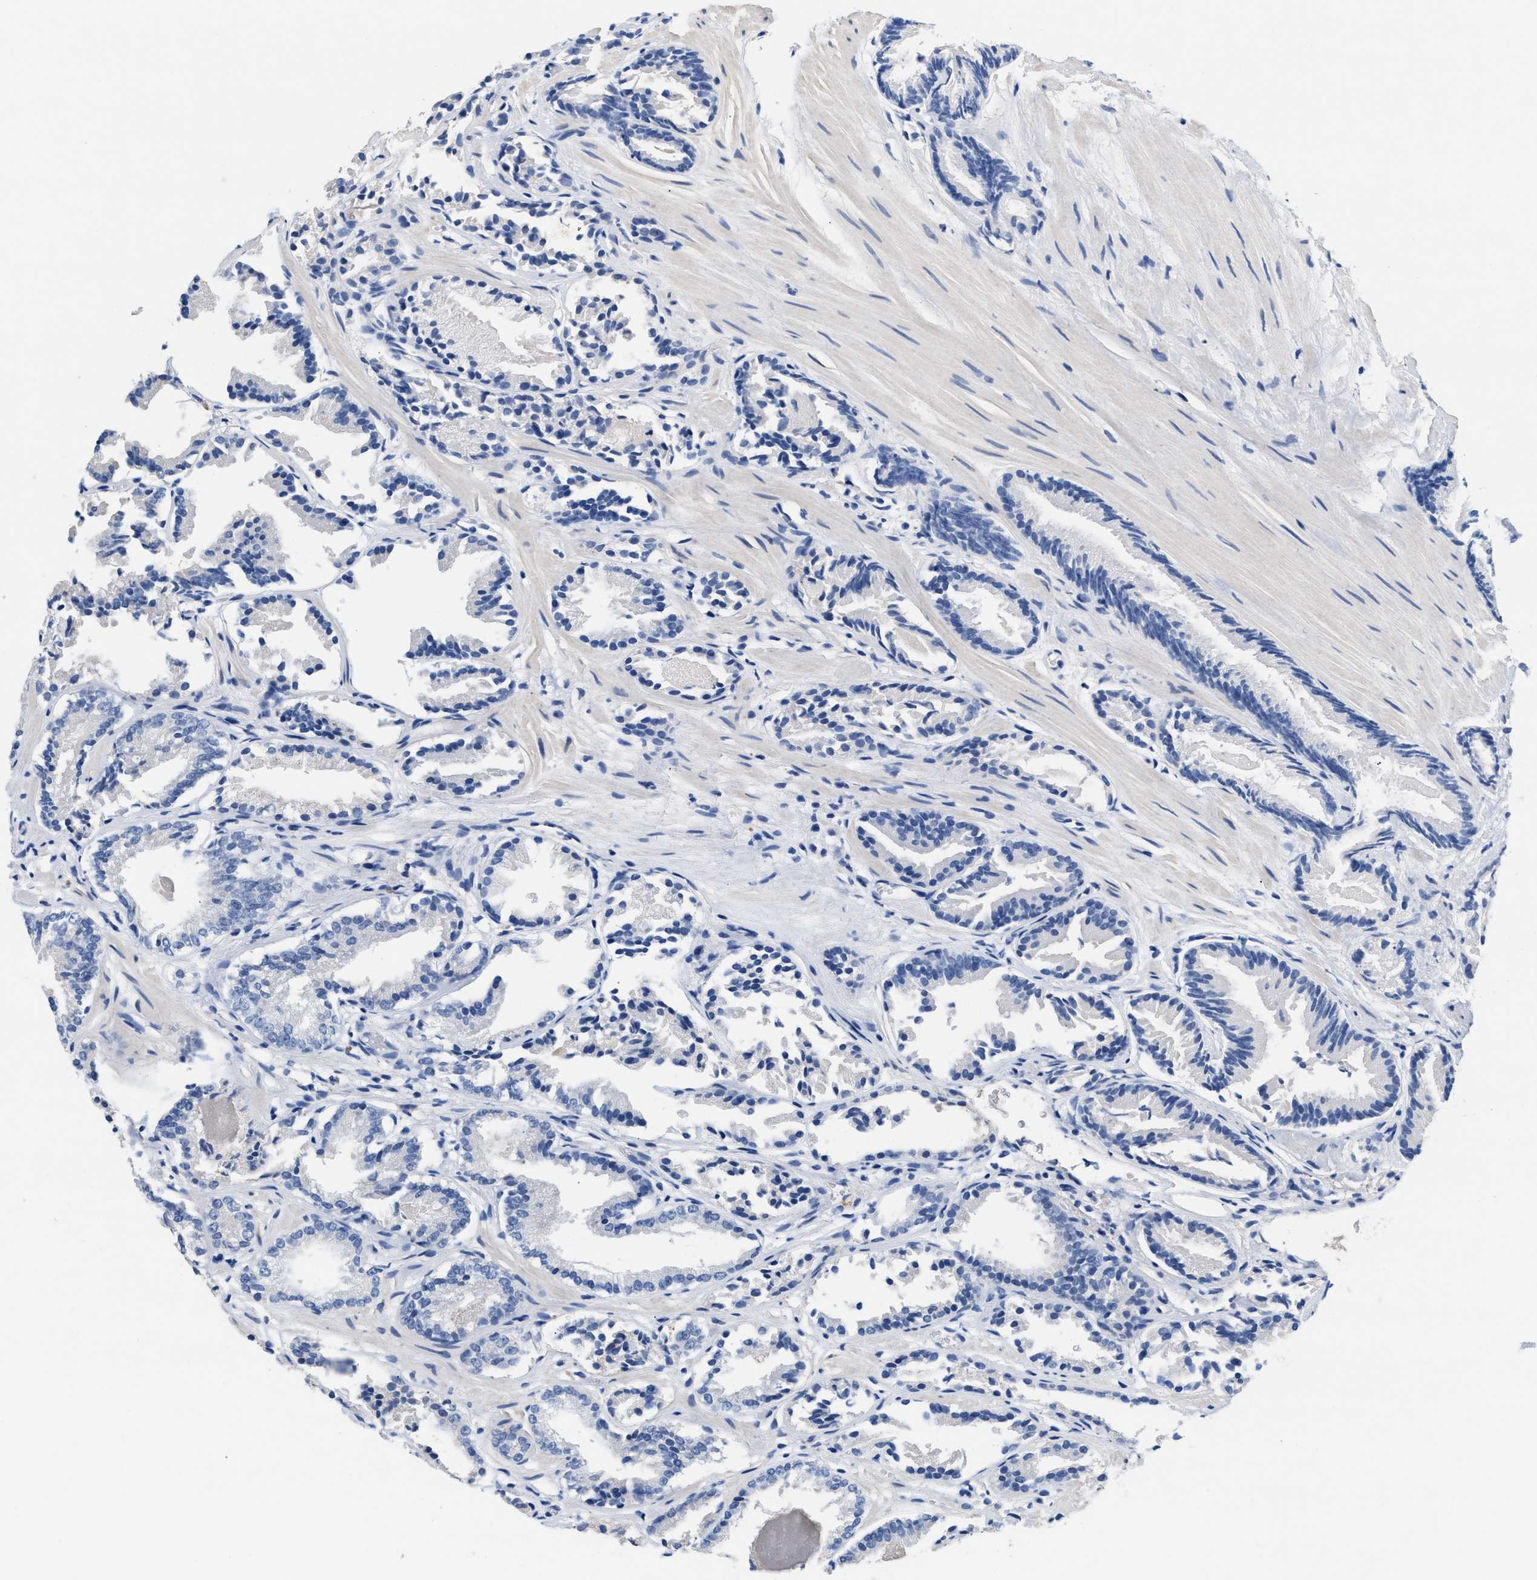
{"staining": {"intensity": "negative", "quantity": "none", "location": "none"}, "tissue": "prostate cancer", "cell_type": "Tumor cells", "image_type": "cancer", "snomed": [{"axis": "morphology", "description": "Adenocarcinoma, Low grade"}, {"axis": "topography", "description": "Prostate"}], "caption": "High magnification brightfield microscopy of prostate cancer (low-grade adenocarcinoma) stained with DAB (3,3'-diaminobenzidine) (brown) and counterstained with hematoxylin (blue): tumor cells show no significant positivity.", "gene": "SLFN13", "patient": {"sex": "male", "age": 51}}